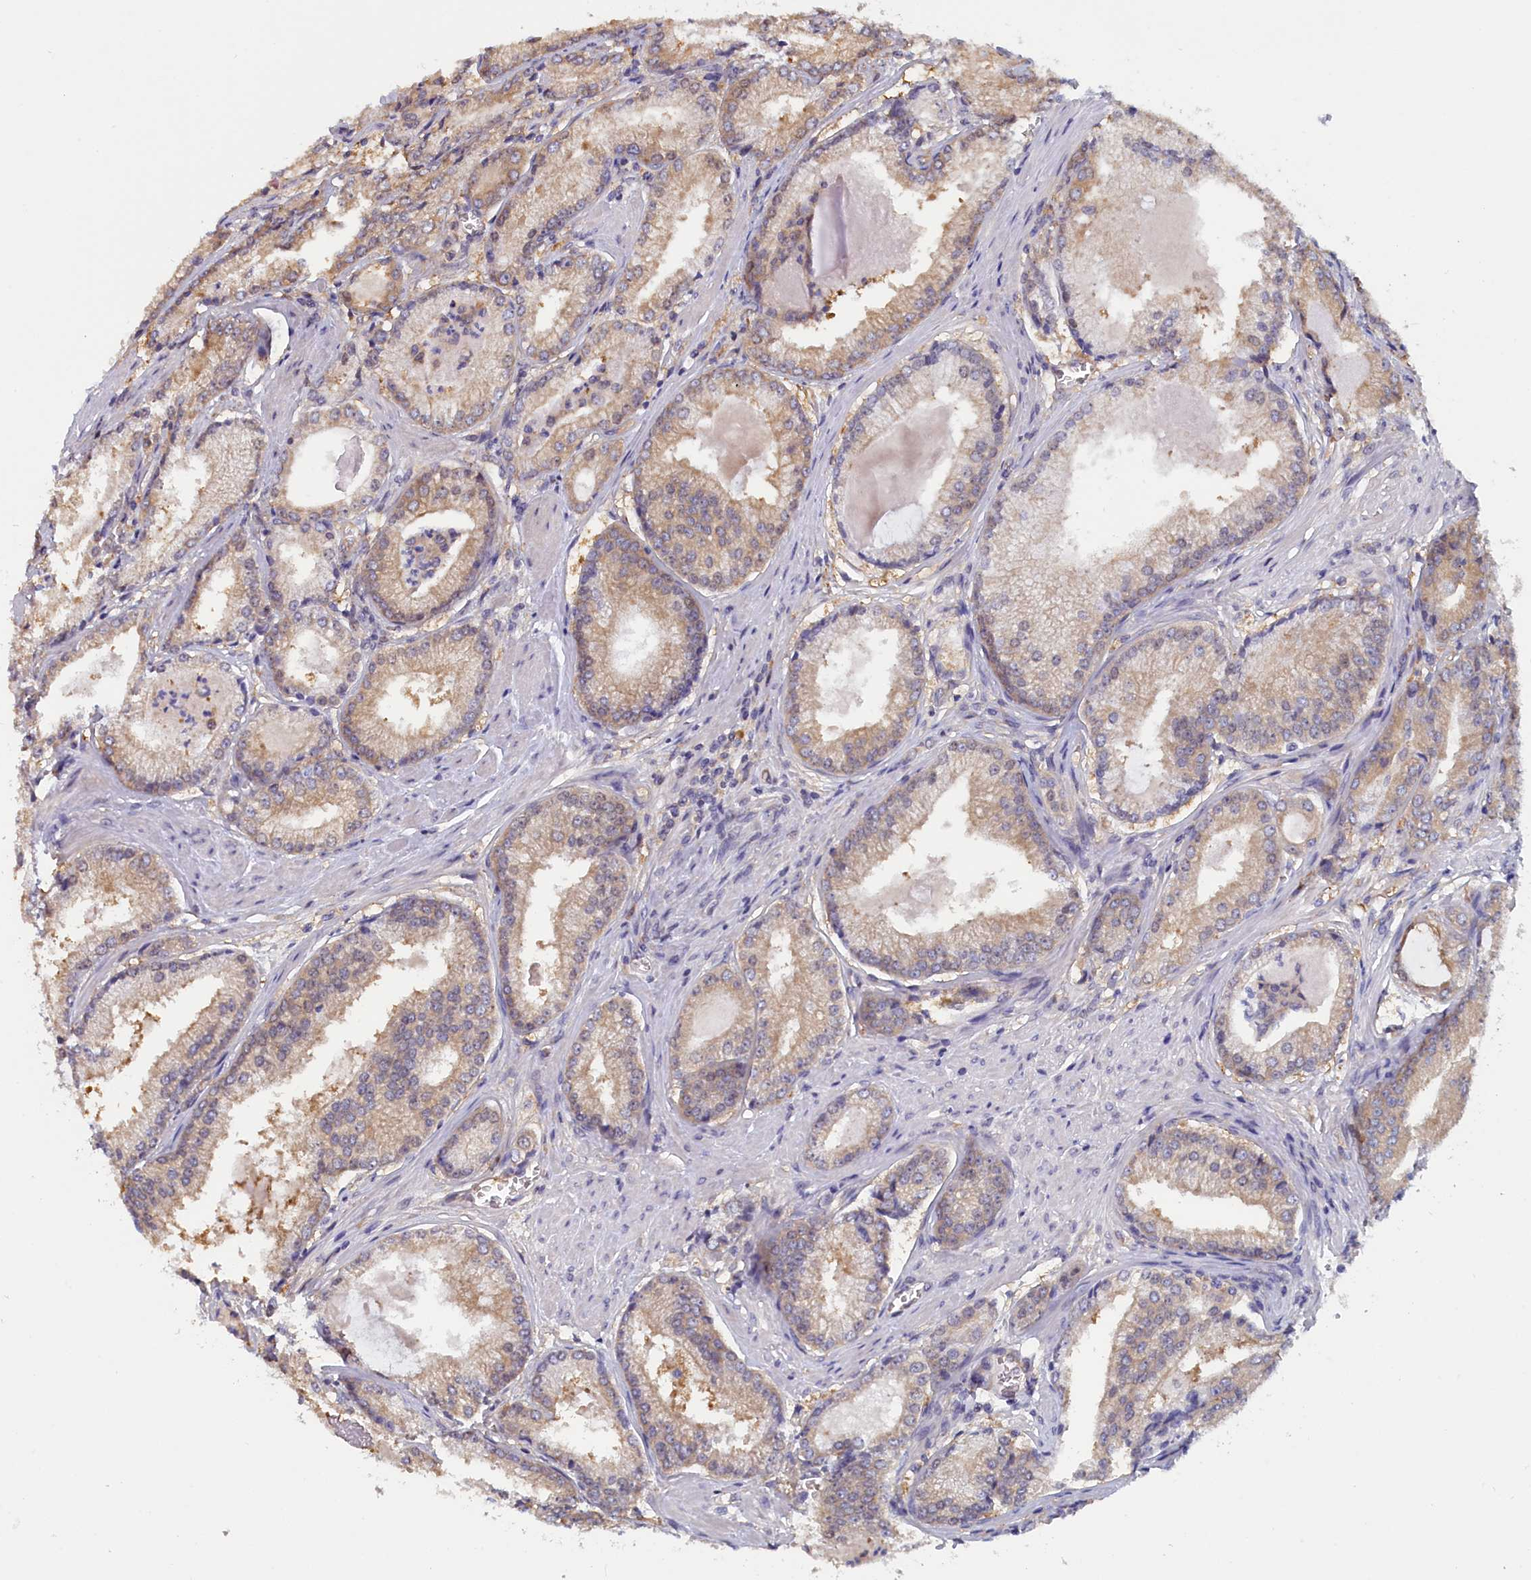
{"staining": {"intensity": "moderate", "quantity": "25%-75%", "location": "cytoplasmic/membranous"}, "tissue": "prostate cancer", "cell_type": "Tumor cells", "image_type": "cancer", "snomed": [{"axis": "morphology", "description": "Adenocarcinoma, Low grade"}, {"axis": "topography", "description": "Prostate"}], "caption": "Moderate cytoplasmic/membranous expression is identified in approximately 25%-75% of tumor cells in prostate cancer.", "gene": "ABCC8", "patient": {"sex": "male", "age": 54}}